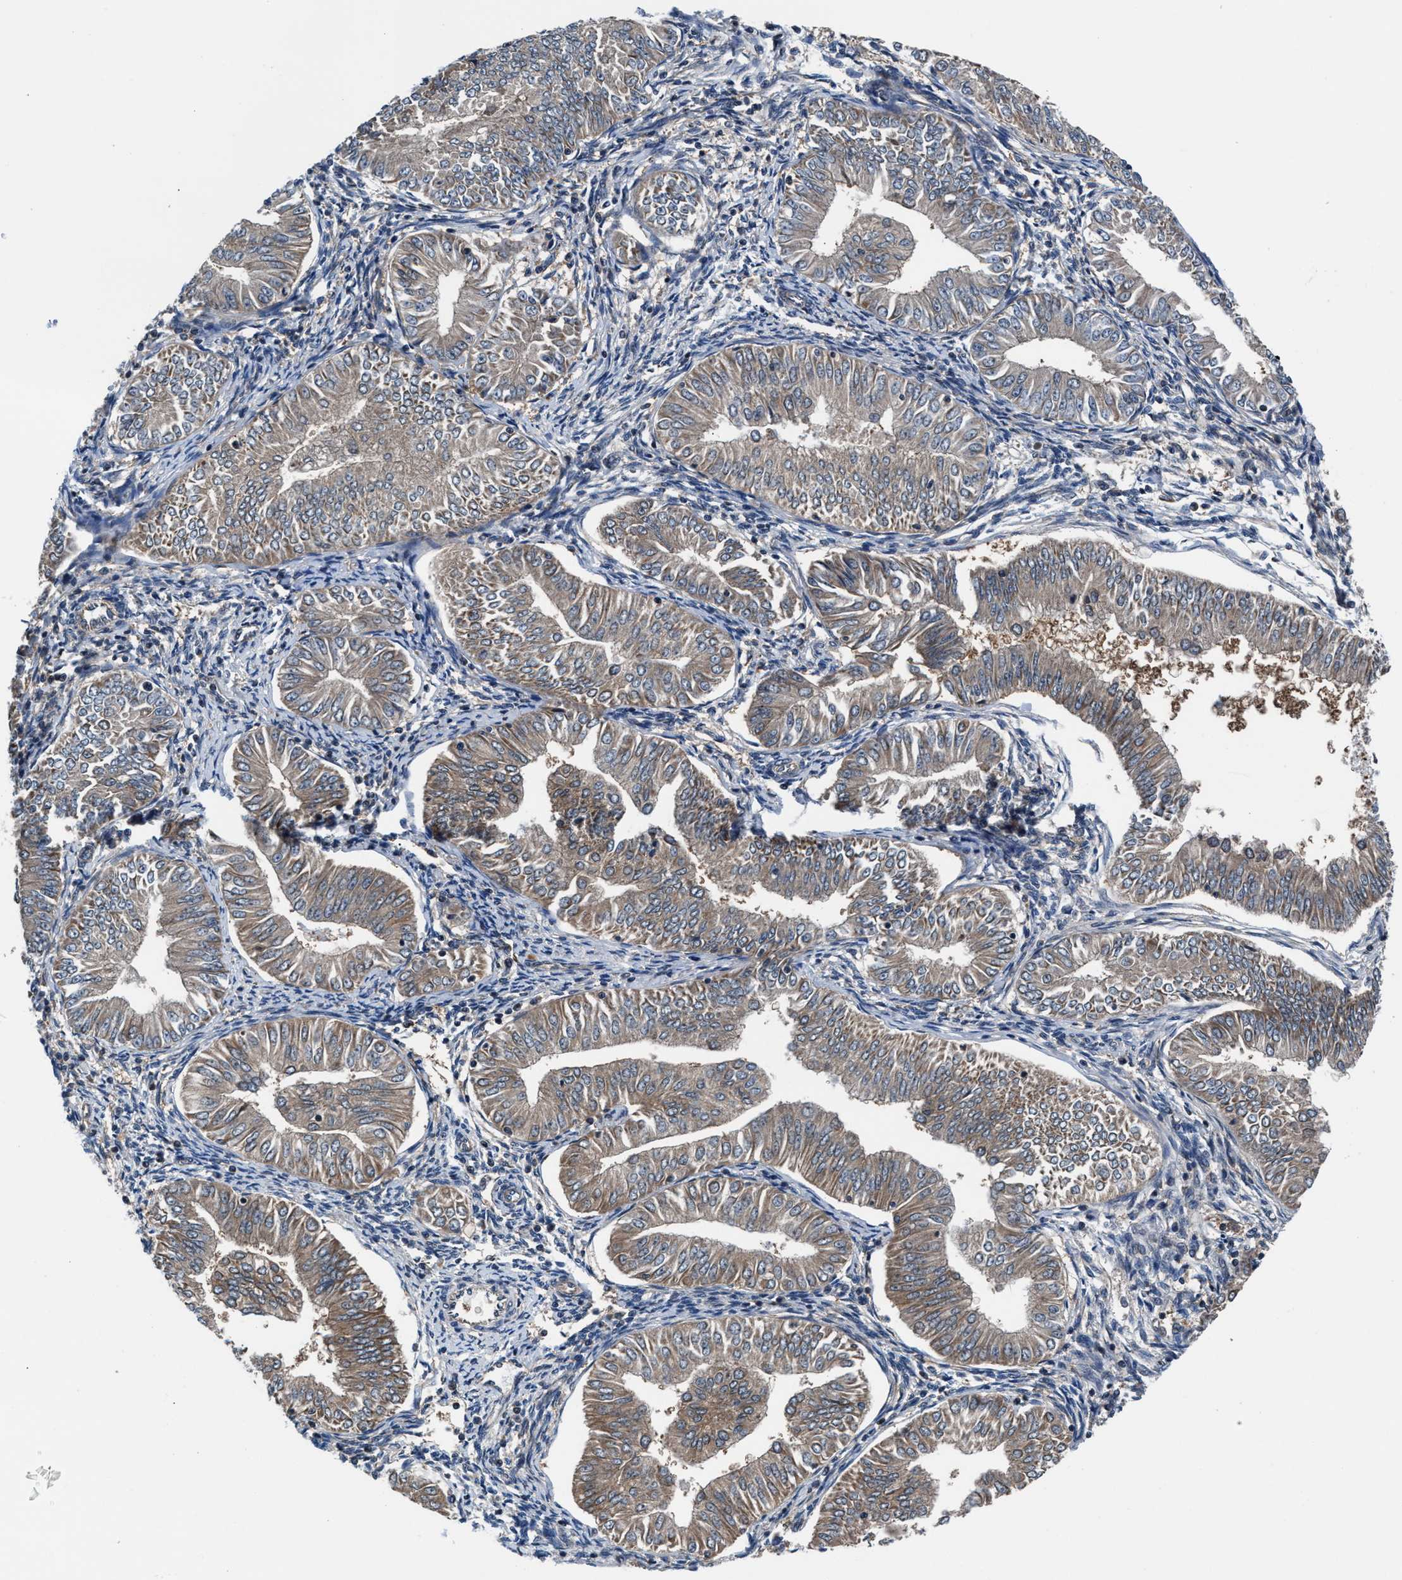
{"staining": {"intensity": "weak", "quantity": ">75%", "location": "cytoplasmic/membranous"}, "tissue": "endometrial cancer", "cell_type": "Tumor cells", "image_type": "cancer", "snomed": [{"axis": "morphology", "description": "Normal tissue, NOS"}, {"axis": "morphology", "description": "Adenocarcinoma, NOS"}, {"axis": "topography", "description": "Endometrium"}], "caption": "Tumor cells show weak cytoplasmic/membranous positivity in about >75% of cells in endometrial cancer (adenocarcinoma).", "gene": "PRPSAP2", "patient": {"sex": "female", "age": 53}}